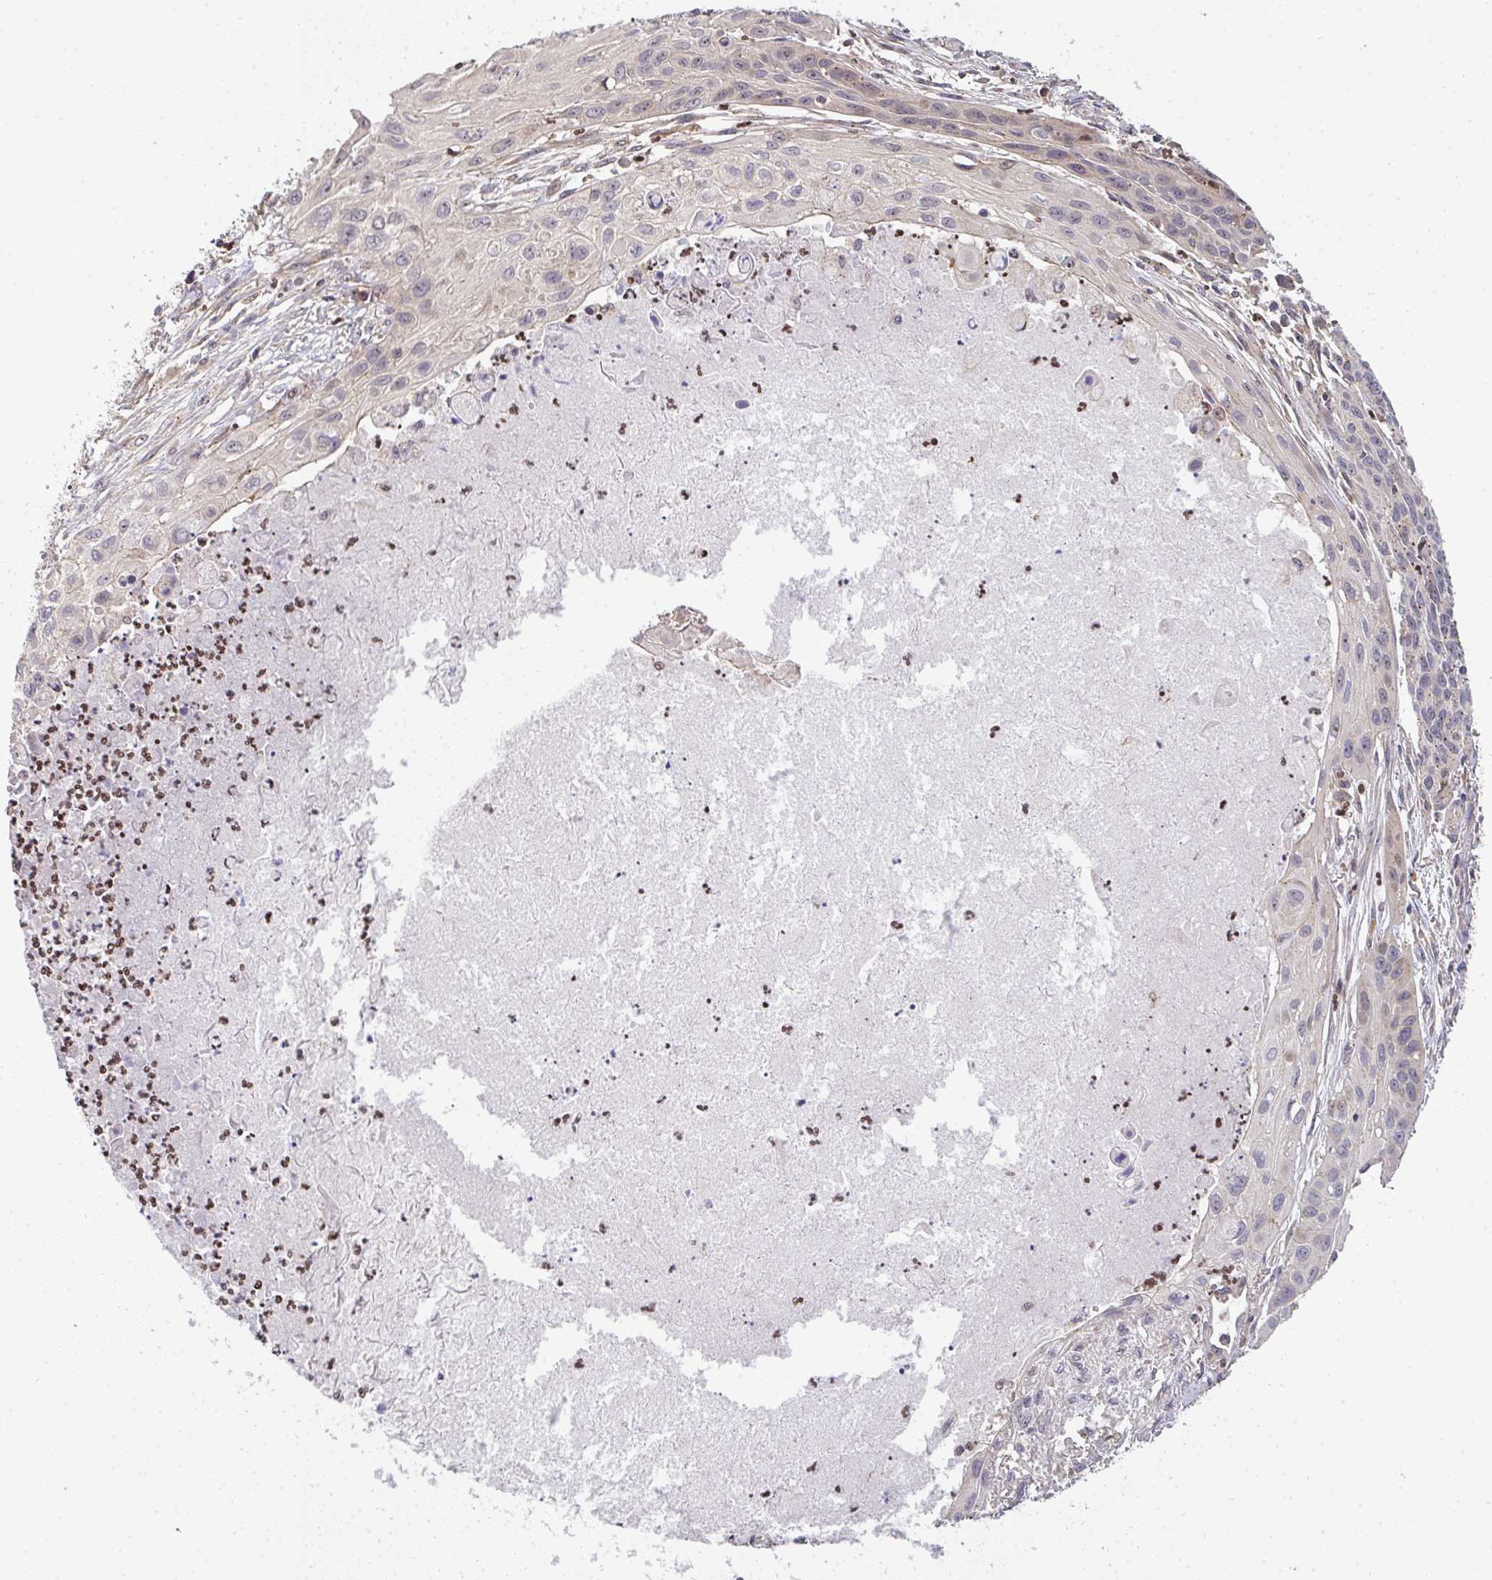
{"staining": {"intensity": "negative", "quantity": "none", "location": "none"}, "tissue": "lung cancer", "cell_type": "Tumor cells", "image_type": "cancer", "snomed": [{"axis": "morphology", "description": "Squamous cell carcinoma, NOS"}, {"axis": "topography", "description": "Lung"}], "caption": "Tumor cells show no significant staining in lung cancer (squamous cell carcinoma).", "gene": "SIMC1", "patient": {"sex": "male", "age": 71}}